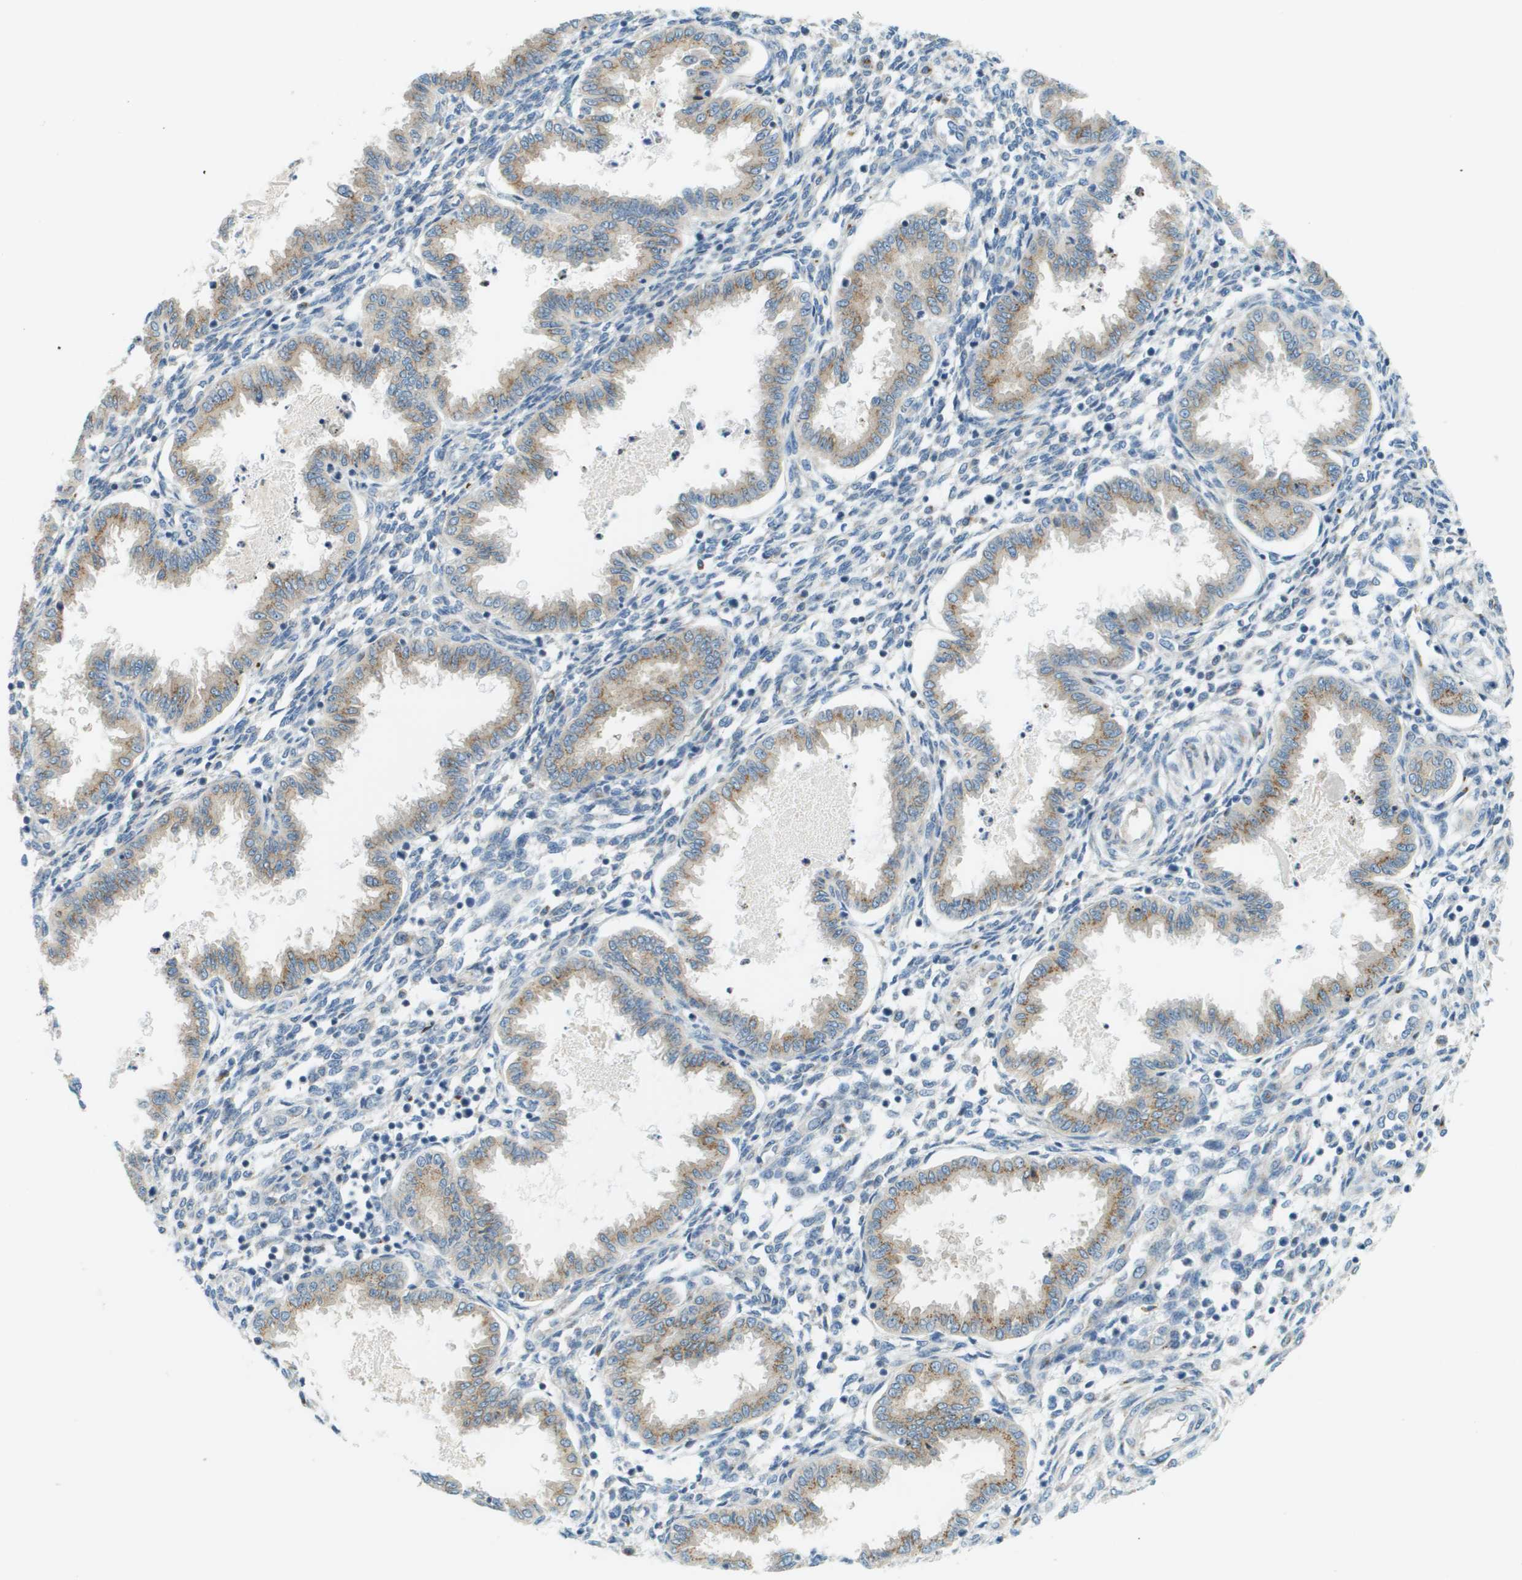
{"staining": {"intensity": "negative", "quantity": "none", "location": "none"}, "tissue": "endometrium", "cell_type": "Cells in endometrial stroma", "image_type": "normal", "snomed": [{"axis": "morphology", "description": "Normal tissue, NOS"}, {"axis": "topography", "description": "Endometrium"}], "caption": "A micrograph of human endometrium is negative for staining in cells in endometrial stroma. Brightfield microscopy of immunohistochemistry stained with DAB (3,3'-diaminobenzidine) (brown) and hematoxylin (blue), captured at high magnification.", "gene": "ACBD3", "patient": {"sex": "female", "age": 33}}